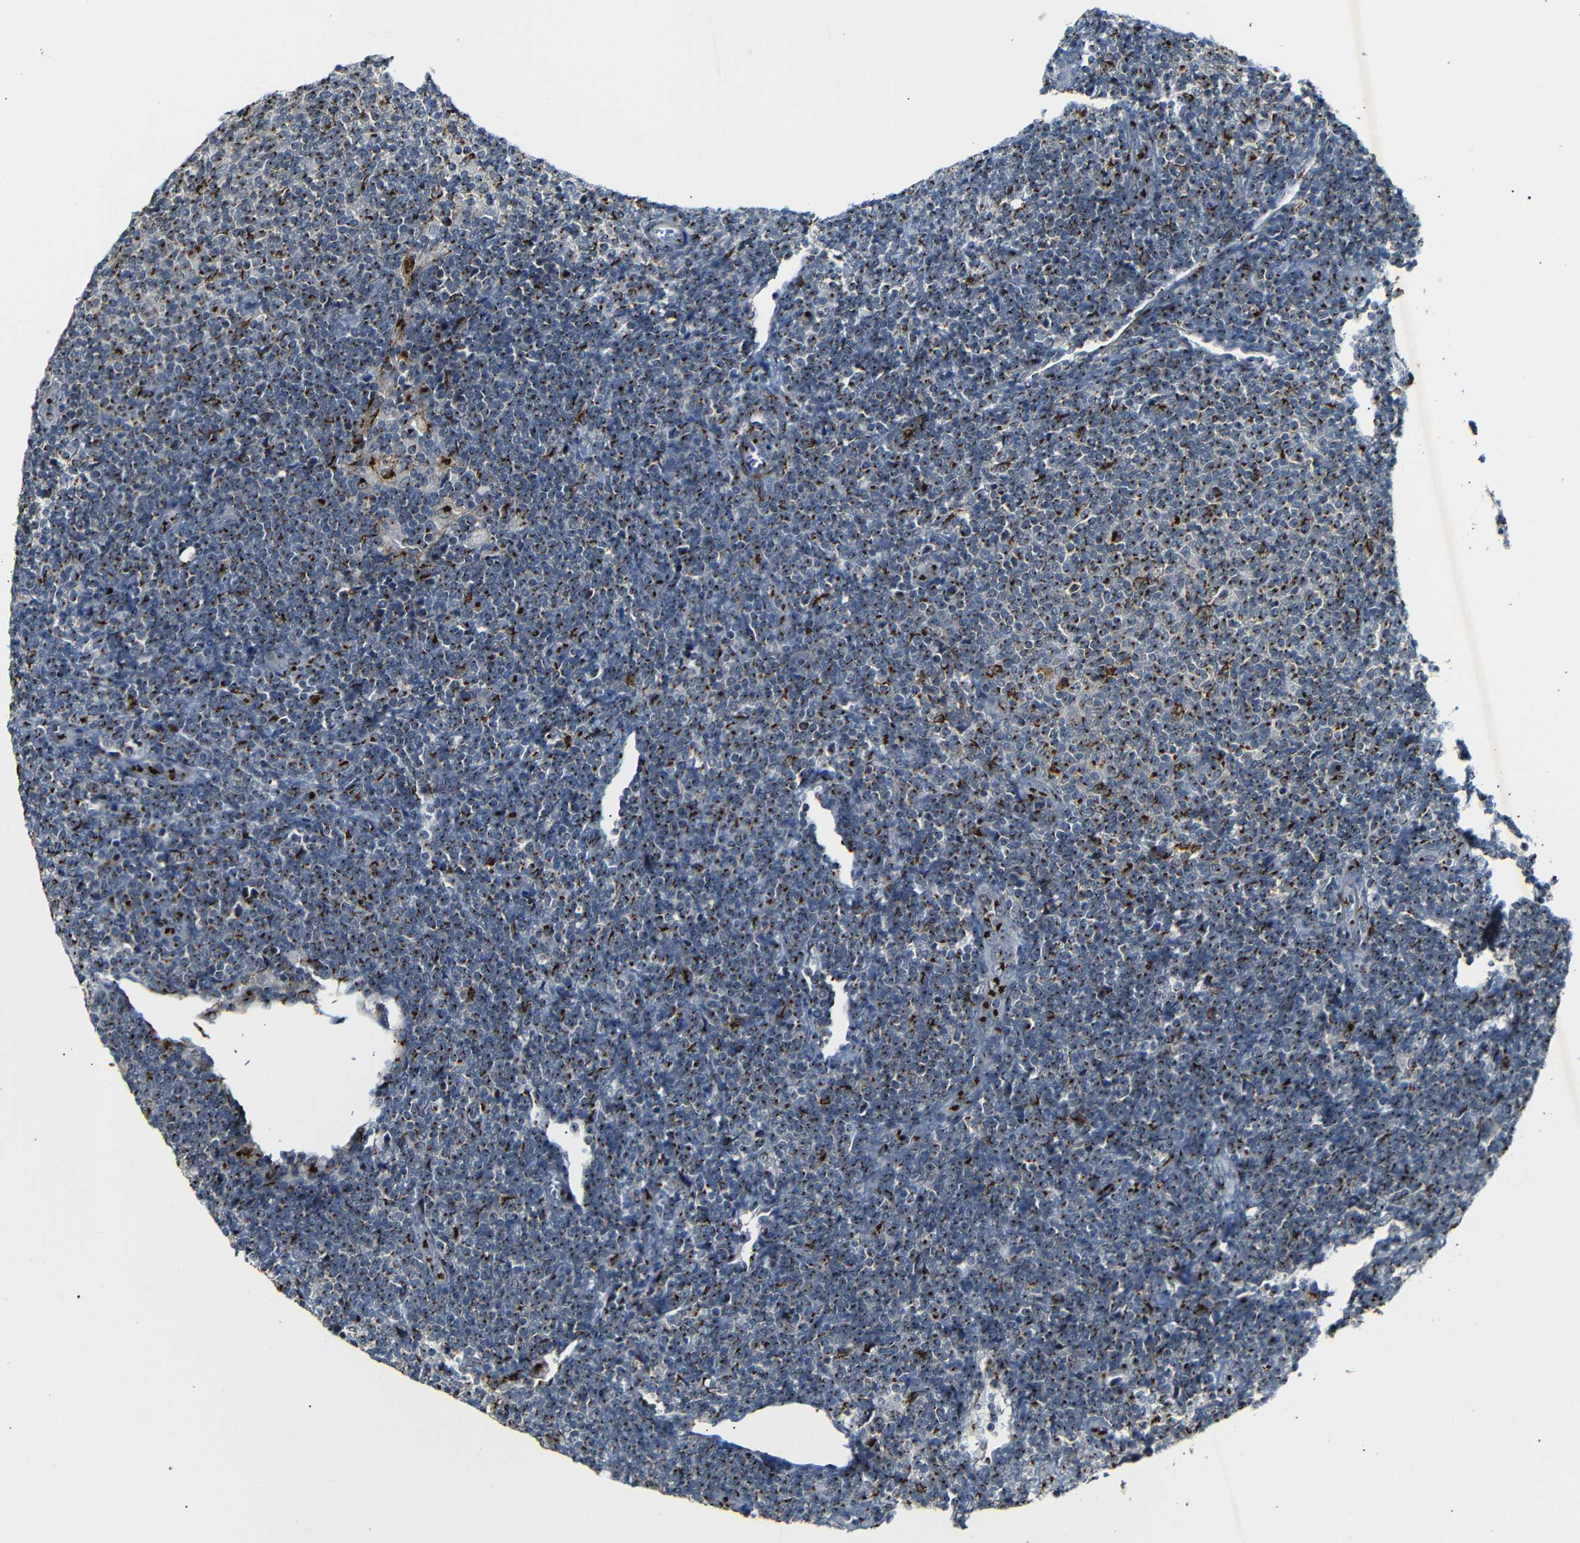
{"staining": {"intensity": "strong", "quantity": ">75%", "location": "cytoplasmic/membranous"}, "tissue": "lymphoma", "cell_type": "Tumor cells", "image_type": "cancer", "snomed": [{"axis": "morphology", "description": "Malignant lymphoma, non-Hodgkin's type, Low grade"}, {"axis": "topography", "description": "Lymph node"}], "caption": "A high amount of strong cytoplasmic/membranous staining is appreciated in approximately >75% of tumor cells in low-grade malignant lymphoma, non-Hodgkin's type tissue.", "gene": "TGOLN2", "patient": {"sex": "male", "age": 66}}